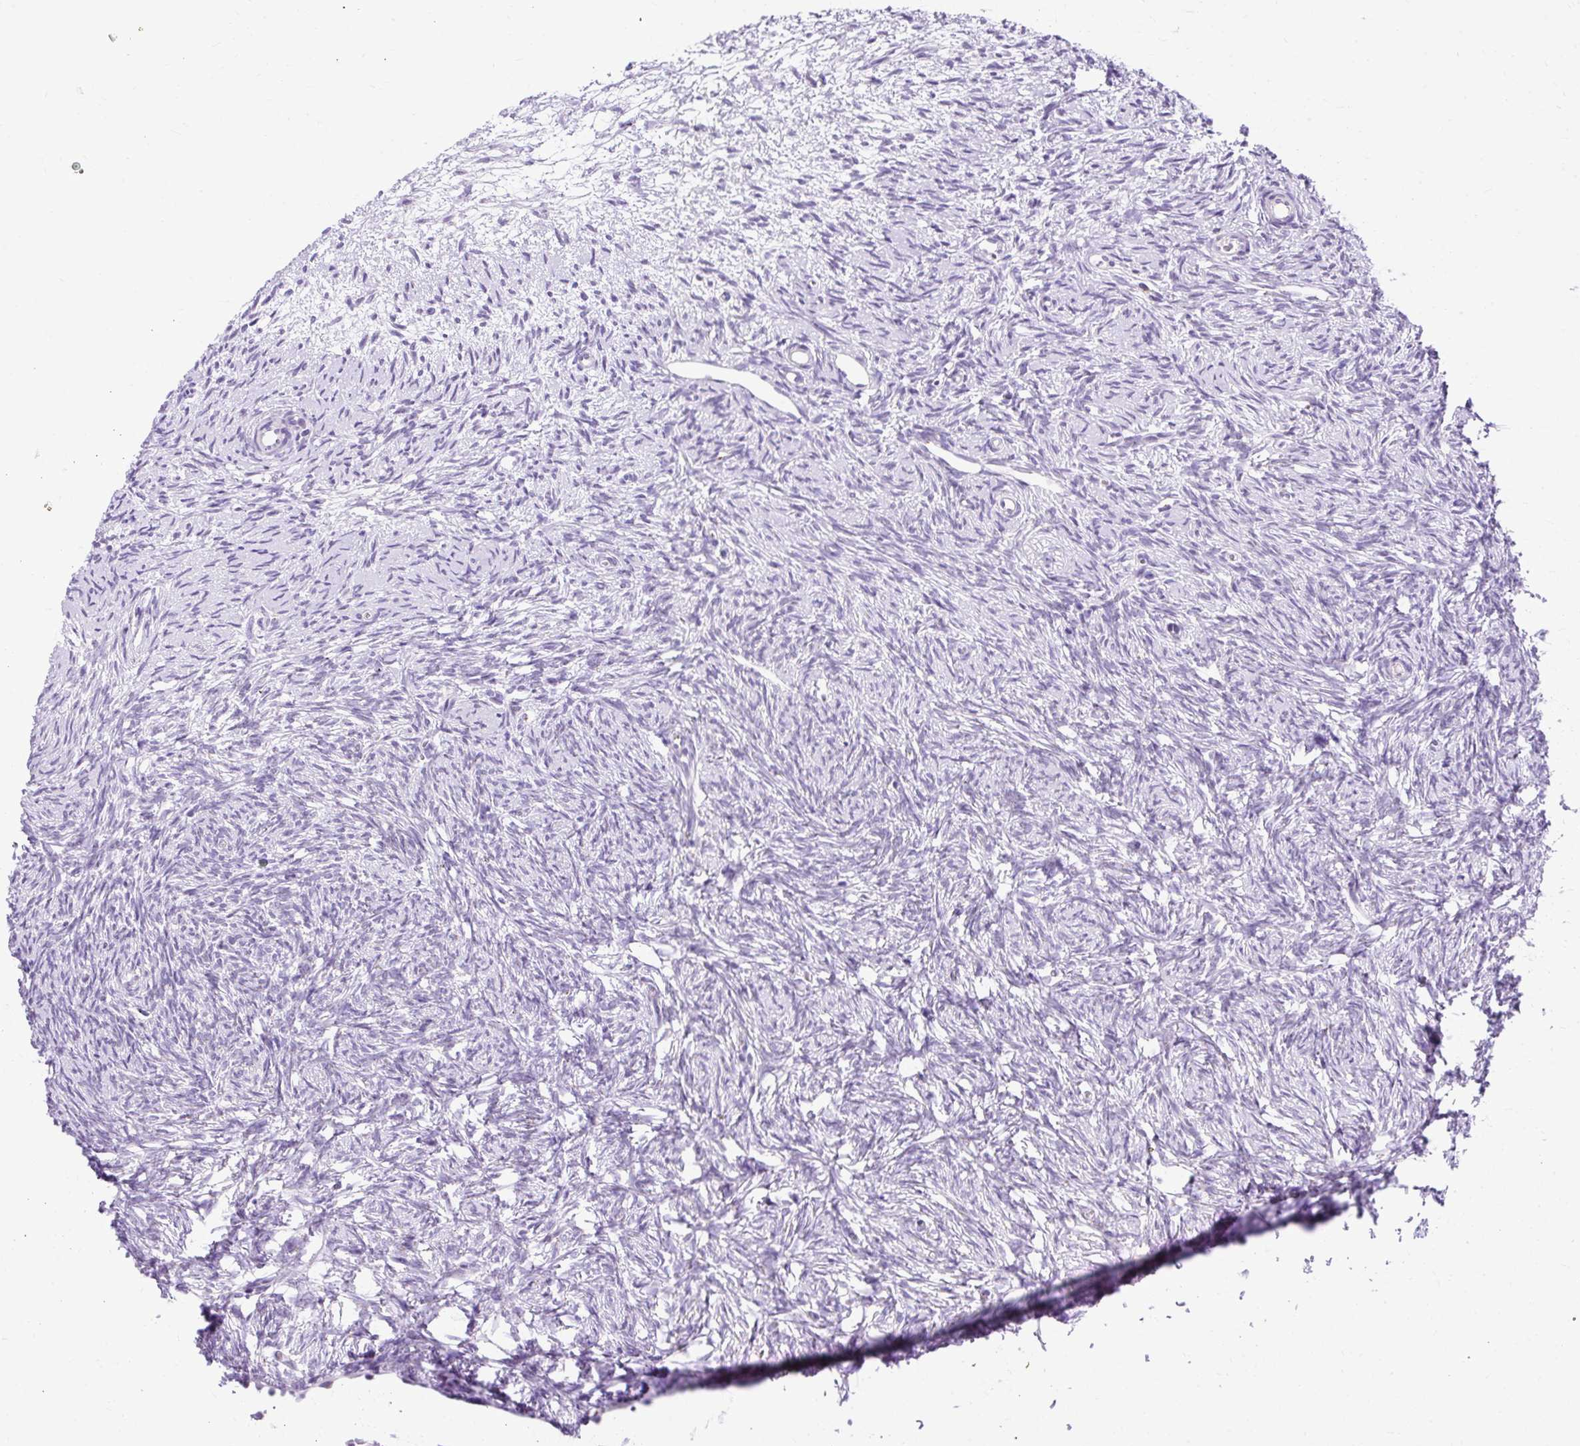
{"staining": {"intensity": "negative", "quantity": "none", "location": "none"}, "tissue": "ovary", "cell_type": "Ovarian stroma cells", "image_type": "normal", "snomed": [{"axis": "morphology", "description": "Normal tissue, NOS"}, {"axis": "topography", "description": "Ovary"}], "caption": "The micrograph displays no significant expression in ovarian stroma cells of ovary.", "gene": "GOLGA8A", "patient": {"sex": "female", "age": 51}}